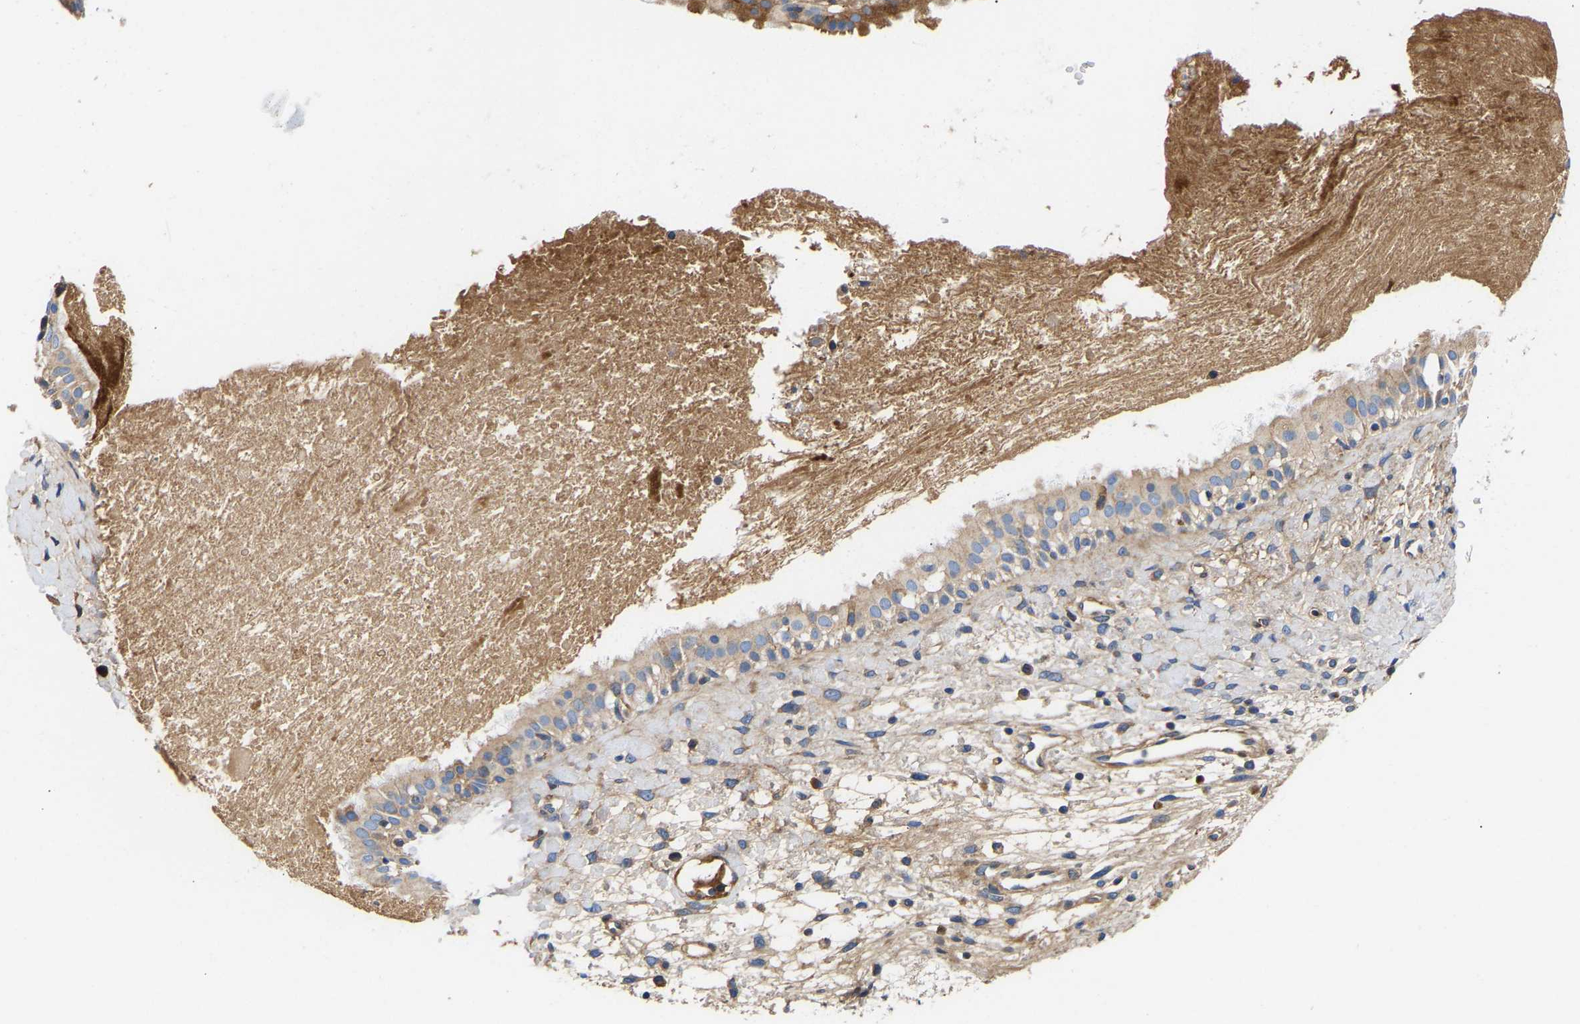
{"staining": {"intensity": "moderate", "quantity": "25%-75%", "location": "cytoplasmic/membranous"}, "tissue": "nasopharynx", "cell_type": "Respiratory epithelial cells", "image_type": "normal", "snomed": [{"axis": "morphology", "description": "Normal tissue, NOS"}, {"axis": "topography", "description": "Nasopharynx"}], "caption": "Nasopharynx stained with a brown dye reveals moderate cytoplasmic/membranous positive staining in about 25%-75% of respiratory epithelial cells.", "gene": "AIMP2", "patient": {"sex": "male", "age": 22}}